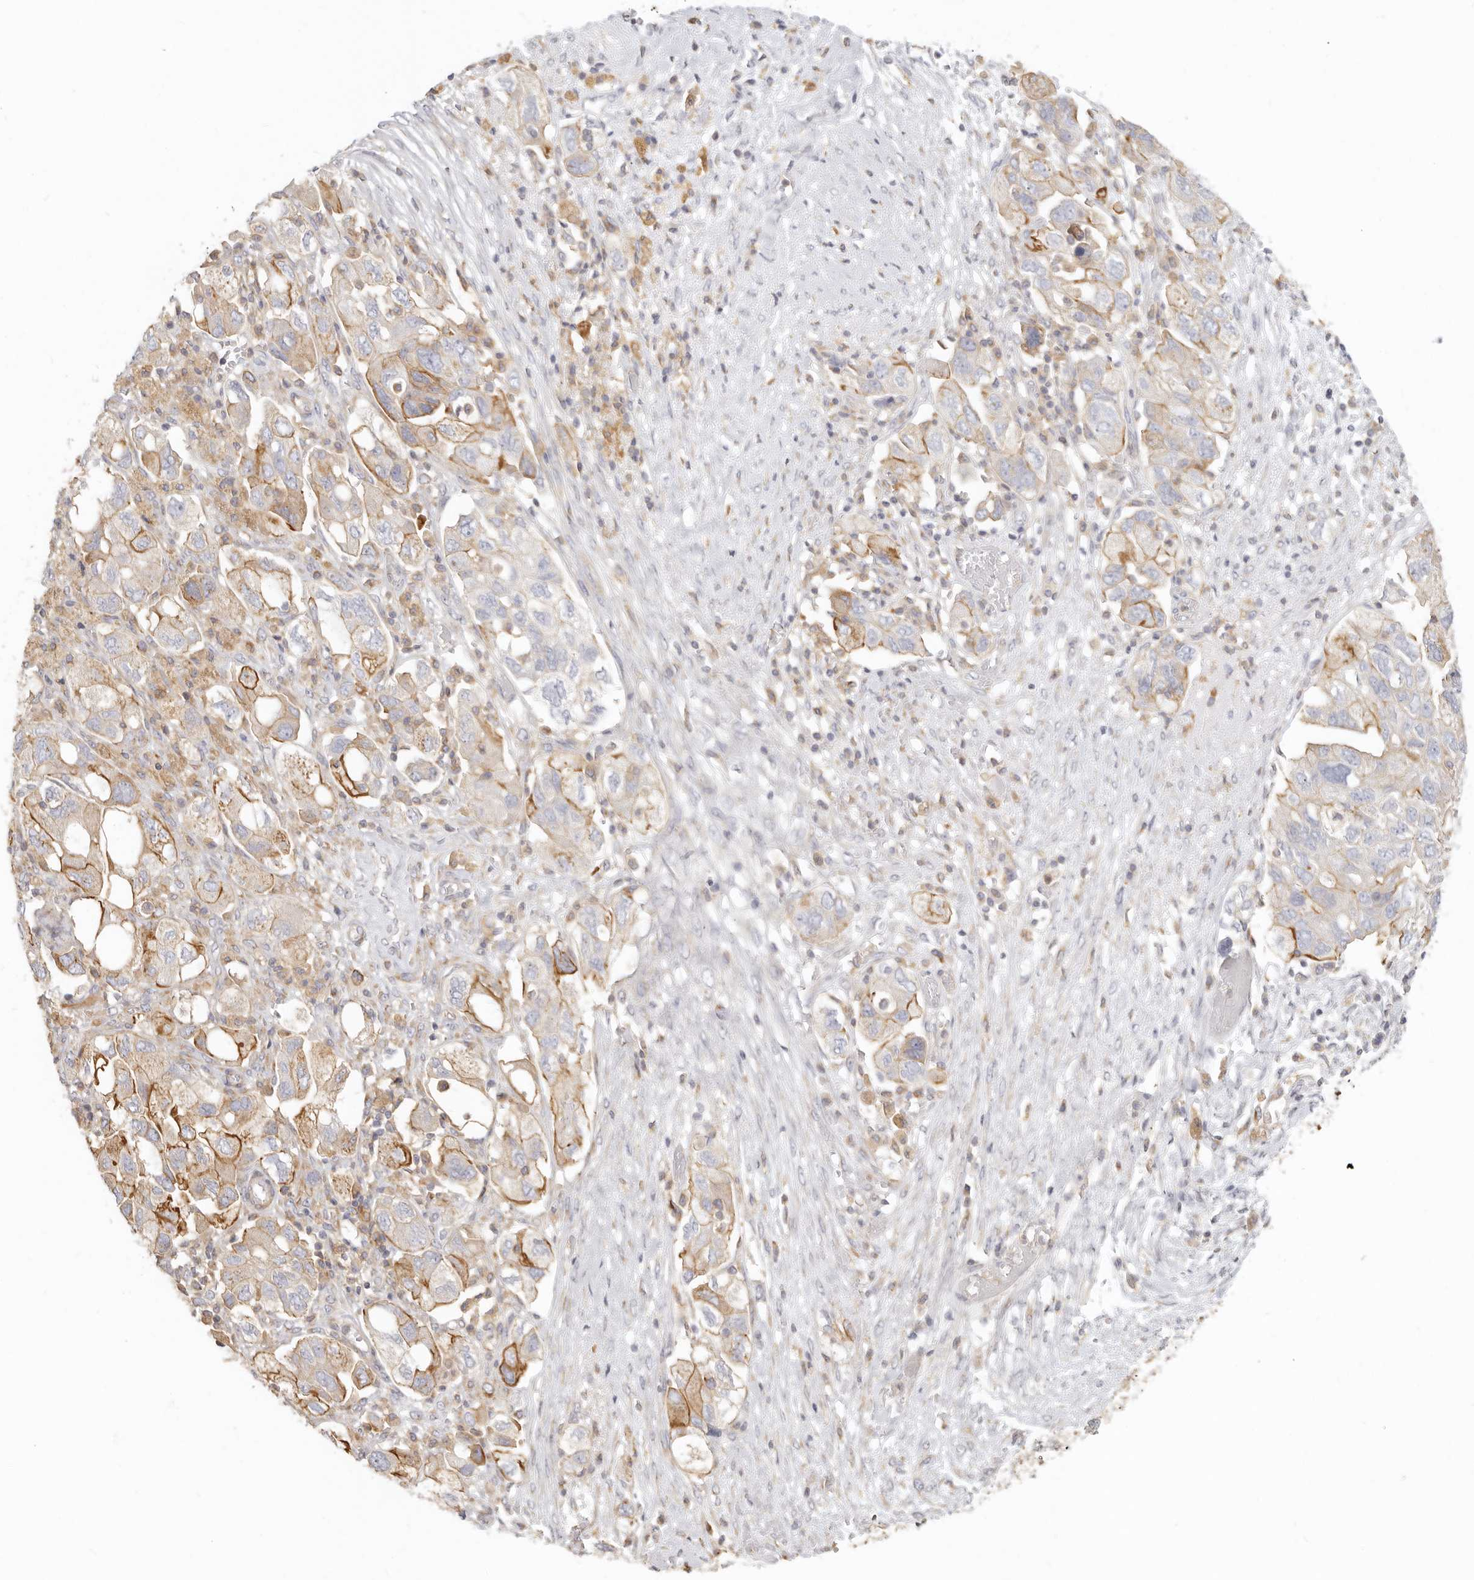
{"staining": {"intensity": "moderate", "quantity": "25%-75%", "location": "cytoplasmic/membranous"}, "tissue": "ovarian cancer", "cell_type": "Tumor cells", "image_type": "cancer", "snomed": [{"axis": "morphology", "description": "Carcinoma, NOS"}, {"axis": "morphology", "description": "Cystadenocarcinoma, serous, NOS"}, {"axis": "topography", "description": "Ovary"}], "caption": "A high-resolution histopathology image shows IHC staining of ovarian cancer, which displays moderate cytoplasmic/membranous positivity in about 25%-75% of tumor cells.", "gene": "NIBAN1", "patient": {"sex": "female", "age": 69}}